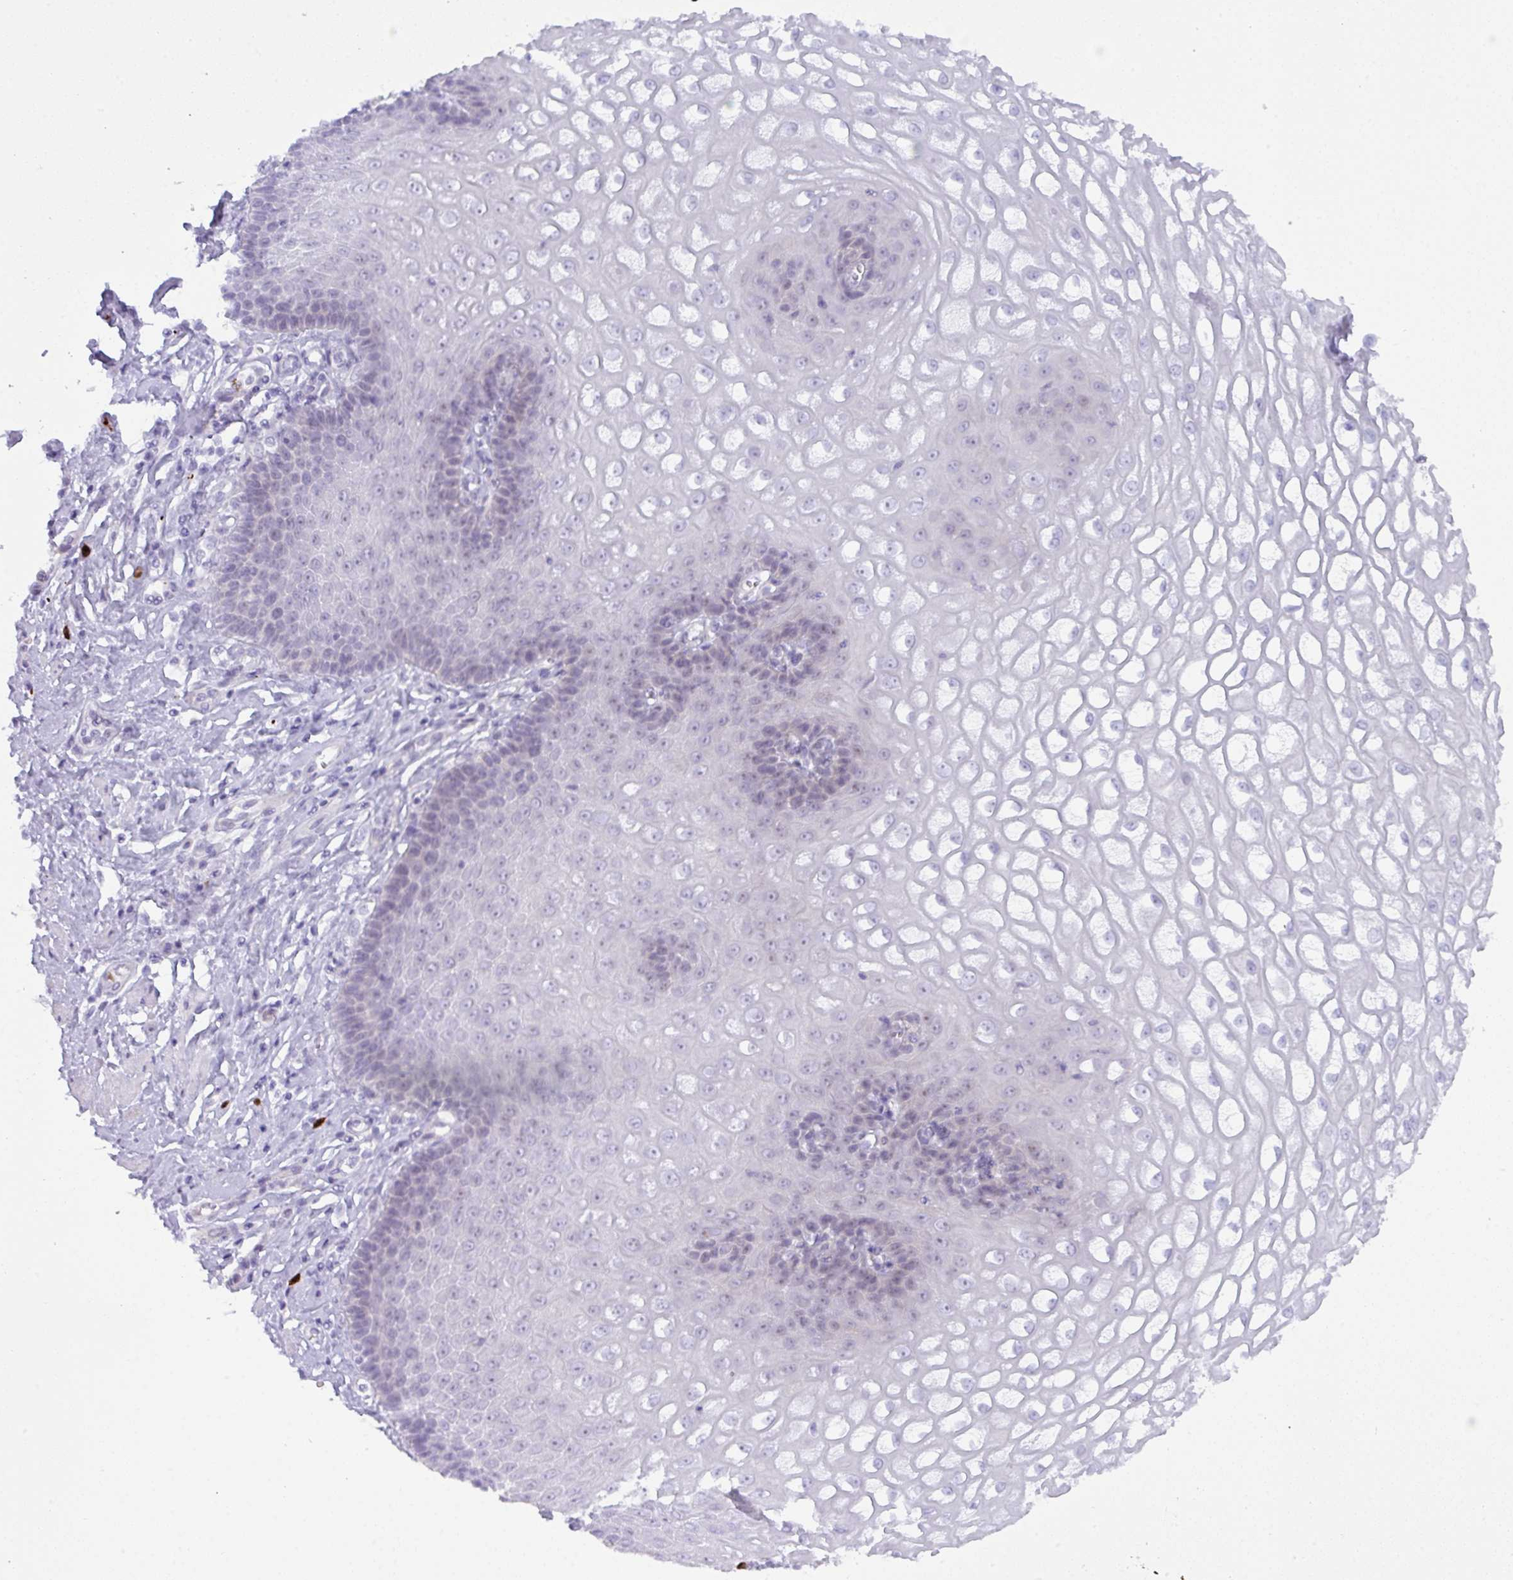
{"staining": {"intensity": "weak", "quantity": "<25%", "location": "nuclear"}, "tissue": "esophagus", "cell_type": "Squamous epithelial cells", "image_type": "normal", "snomed": [{"axis": "morphology", "description": "Normal tissue, NOS"}, {"axis": "topography", "description": "Esophagus"}], "caption": "Immunohistochemistry (IHC) micrograph of benign esophagus: esophagus stained with DAB (3,3'-diaminobenzidine) shows no significant protein expression in squamous epithelial cells. The staining is performed using DAB brown chromogen with nuclei counter-stained in using hematoxylin.", "gene": "MRM2", "patient": {"sex": "male", "age": 67}}